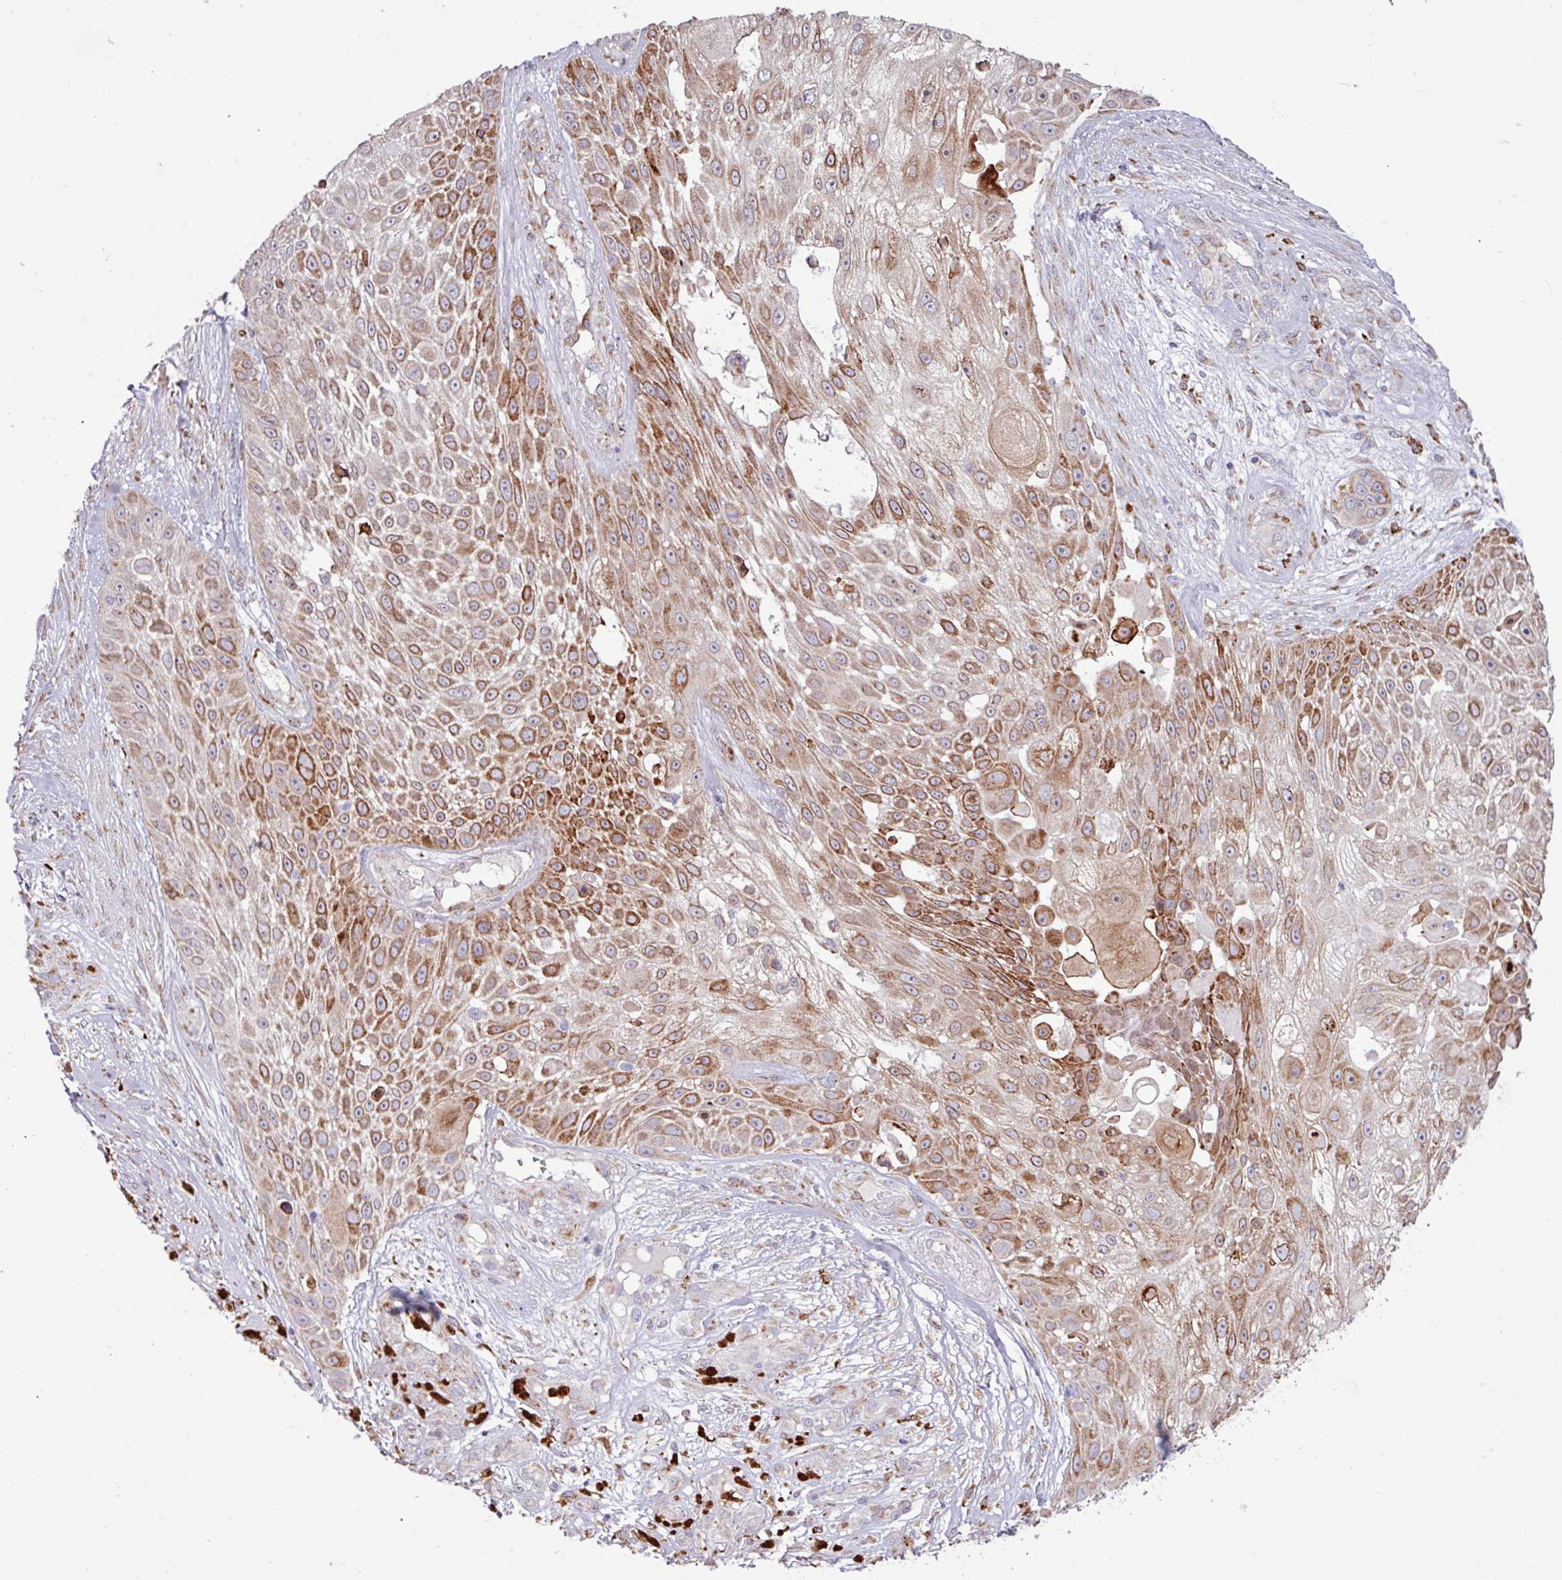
{"staining": {"intensity": "moderate", "quantity": ">75%", "location": "cytoplasmic/membranous"}, "tissue": "skin cancer", "cell_type": "Tumor cells", "image_type": "cancer", "snomed": [{"axis": "morphology", "description": "Squamous cell carcinoma, NOS"}, {"axis": "topography", "description": "Skin"}], "caption": "DAB (3,3'-diaminobenzidine) immunohistochemical staining of human skin cancer reveals moderate cytoplasmic/membranous protein positivity in about >75% of tumor cells.", "gene": "PPP1R35", "patient": {"sex": "female", "age": 86}}